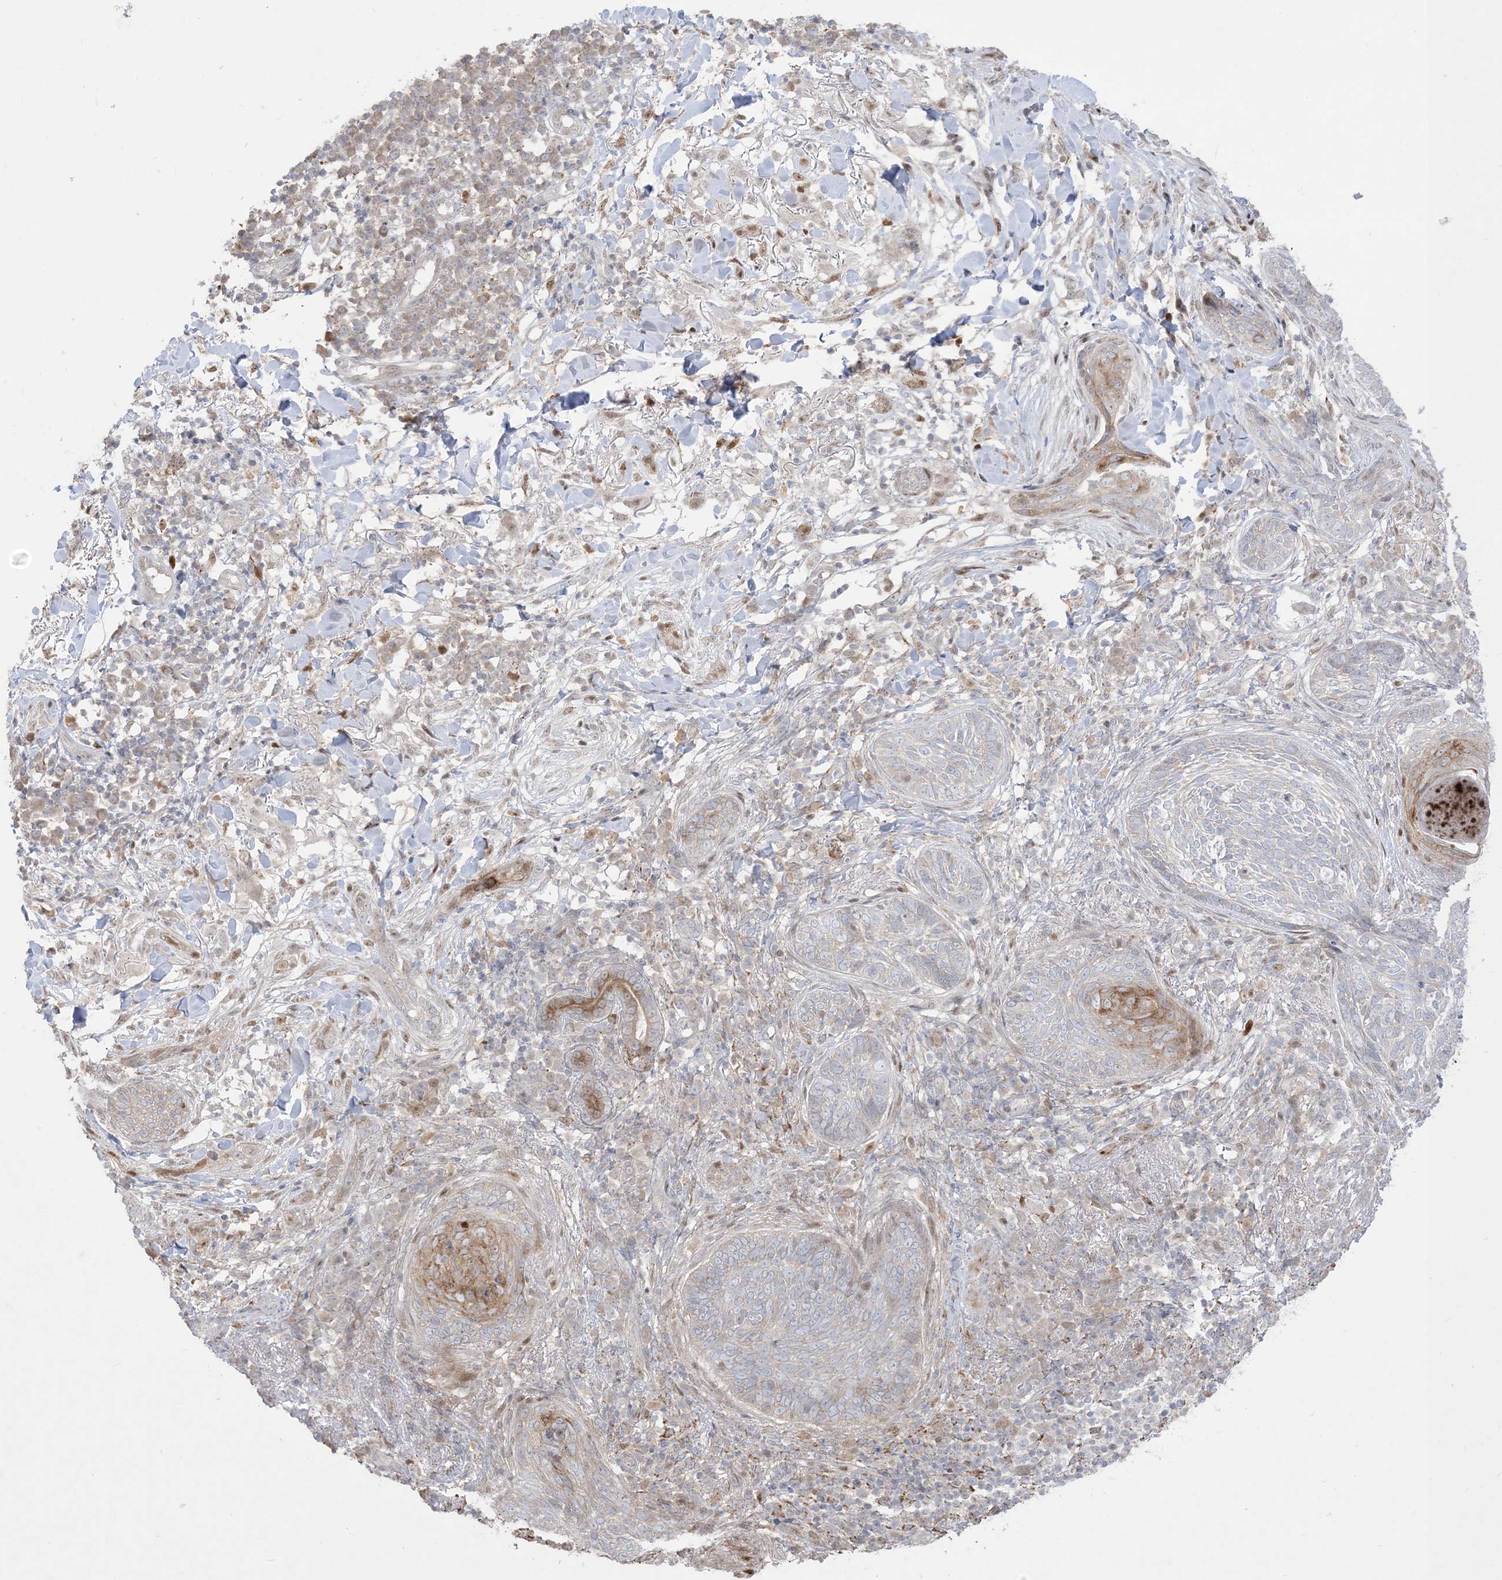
{"staining": {"intensity": "negative", "quantity": "none", "location": "none"}, "tissue": "skin cancer", "cell_type": "Tumor cells", "image_type": "cancer", "snomed": [{"axis": "morphology", "description": "Basal cell carcinoma"}, {"axis": "topography", "description": "Skin"}], "caption": "An image of basal cell carcinoma (skin) stained for a protein displays no brown staining in tumor cells.", "gene": "BHLHE40", "patient": {"sex": "male", "age": 85}}